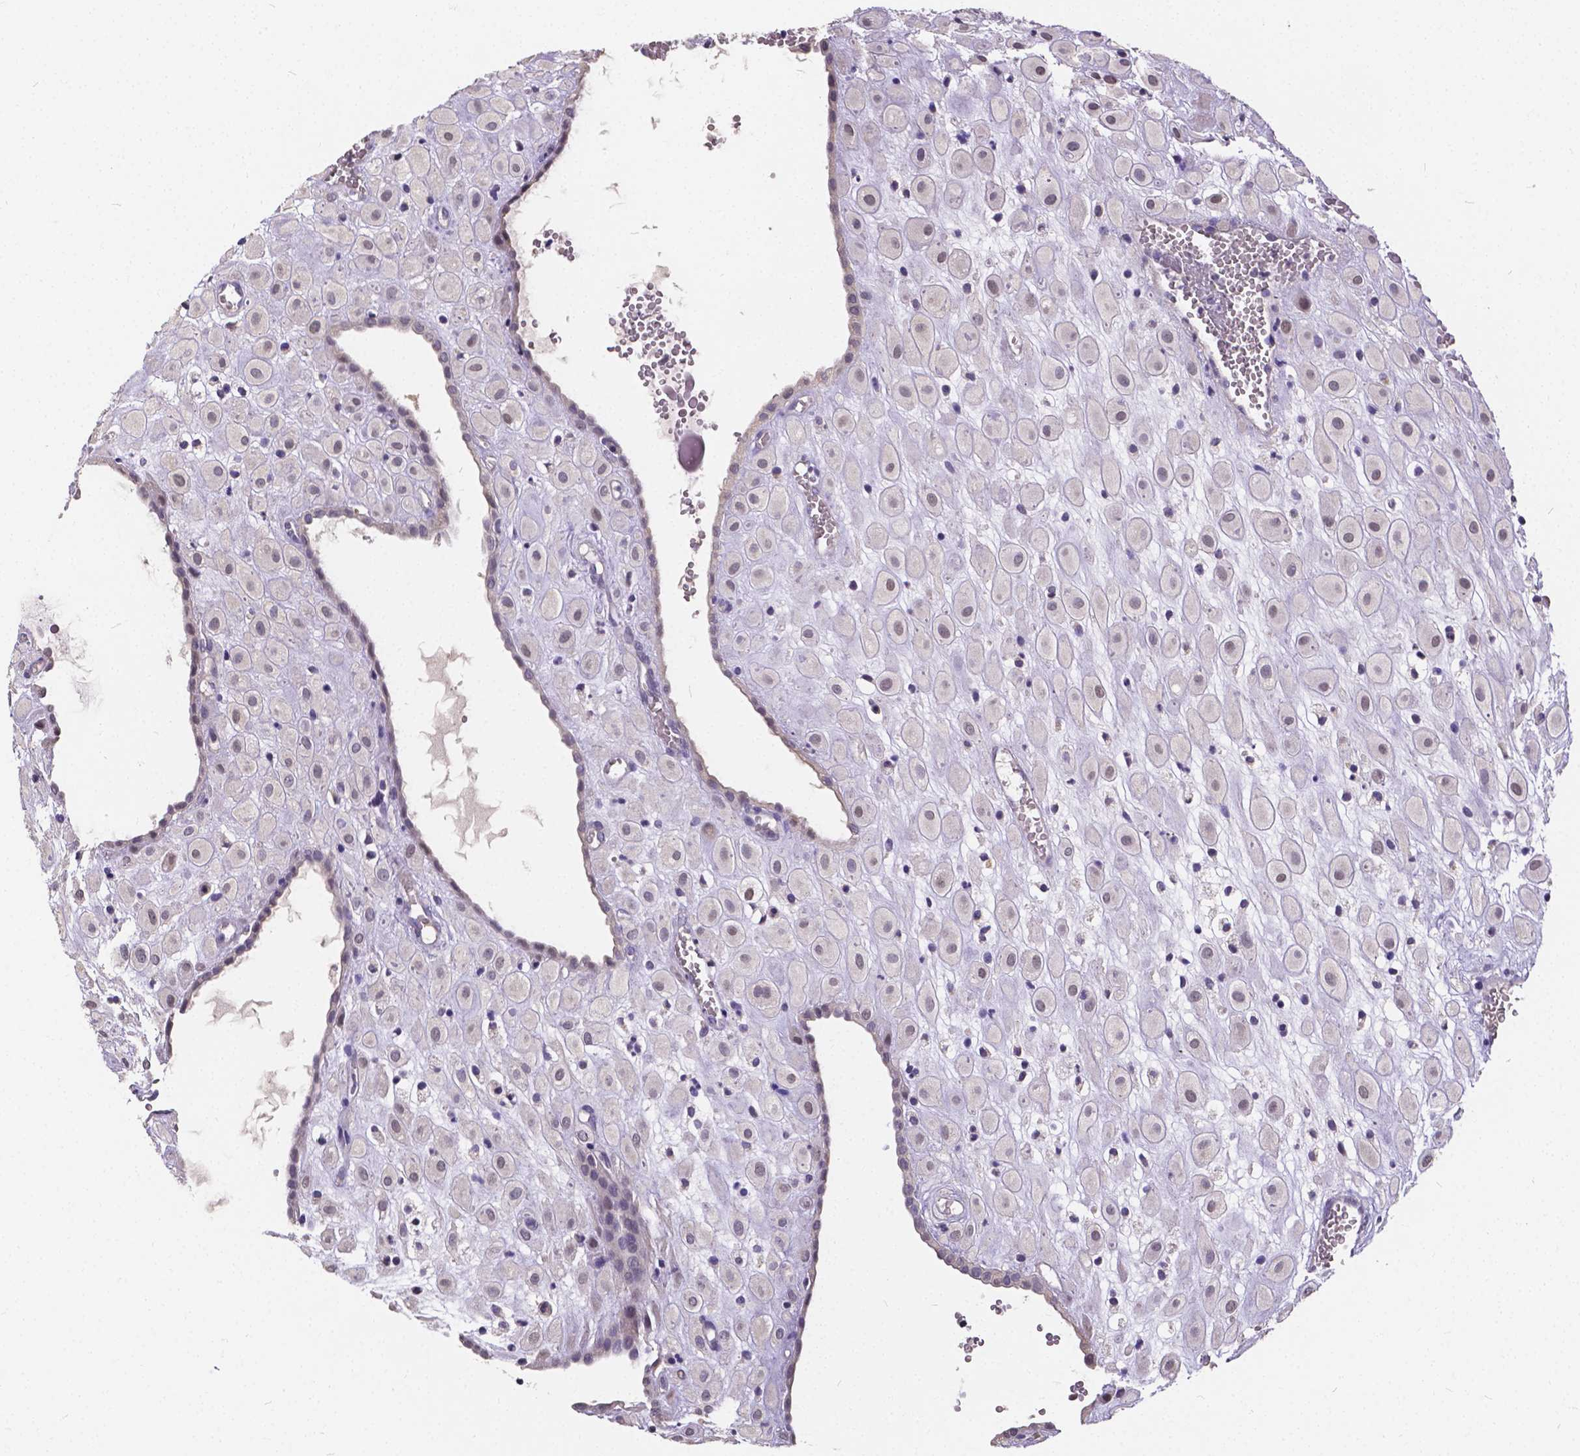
{"staining": {"intensity": "negative", "quantity": "none", "location": "none"}, "tissue": "placenta", "cell_type": "Decidual cells", "image_type": "normal", "snomed": [{"axis": "morphology", "description": "Normal tissue, NOS"}, {"axis": "topography", "description": "Placenta"}], "caption": "Immunohistochemistry histopathology image of benign placenta: human placenta stained with DAB reveals no significant protein expression in decidual cells.", "gene": "CTNNA2", "patient": {"sex": "female", "age": 24}}